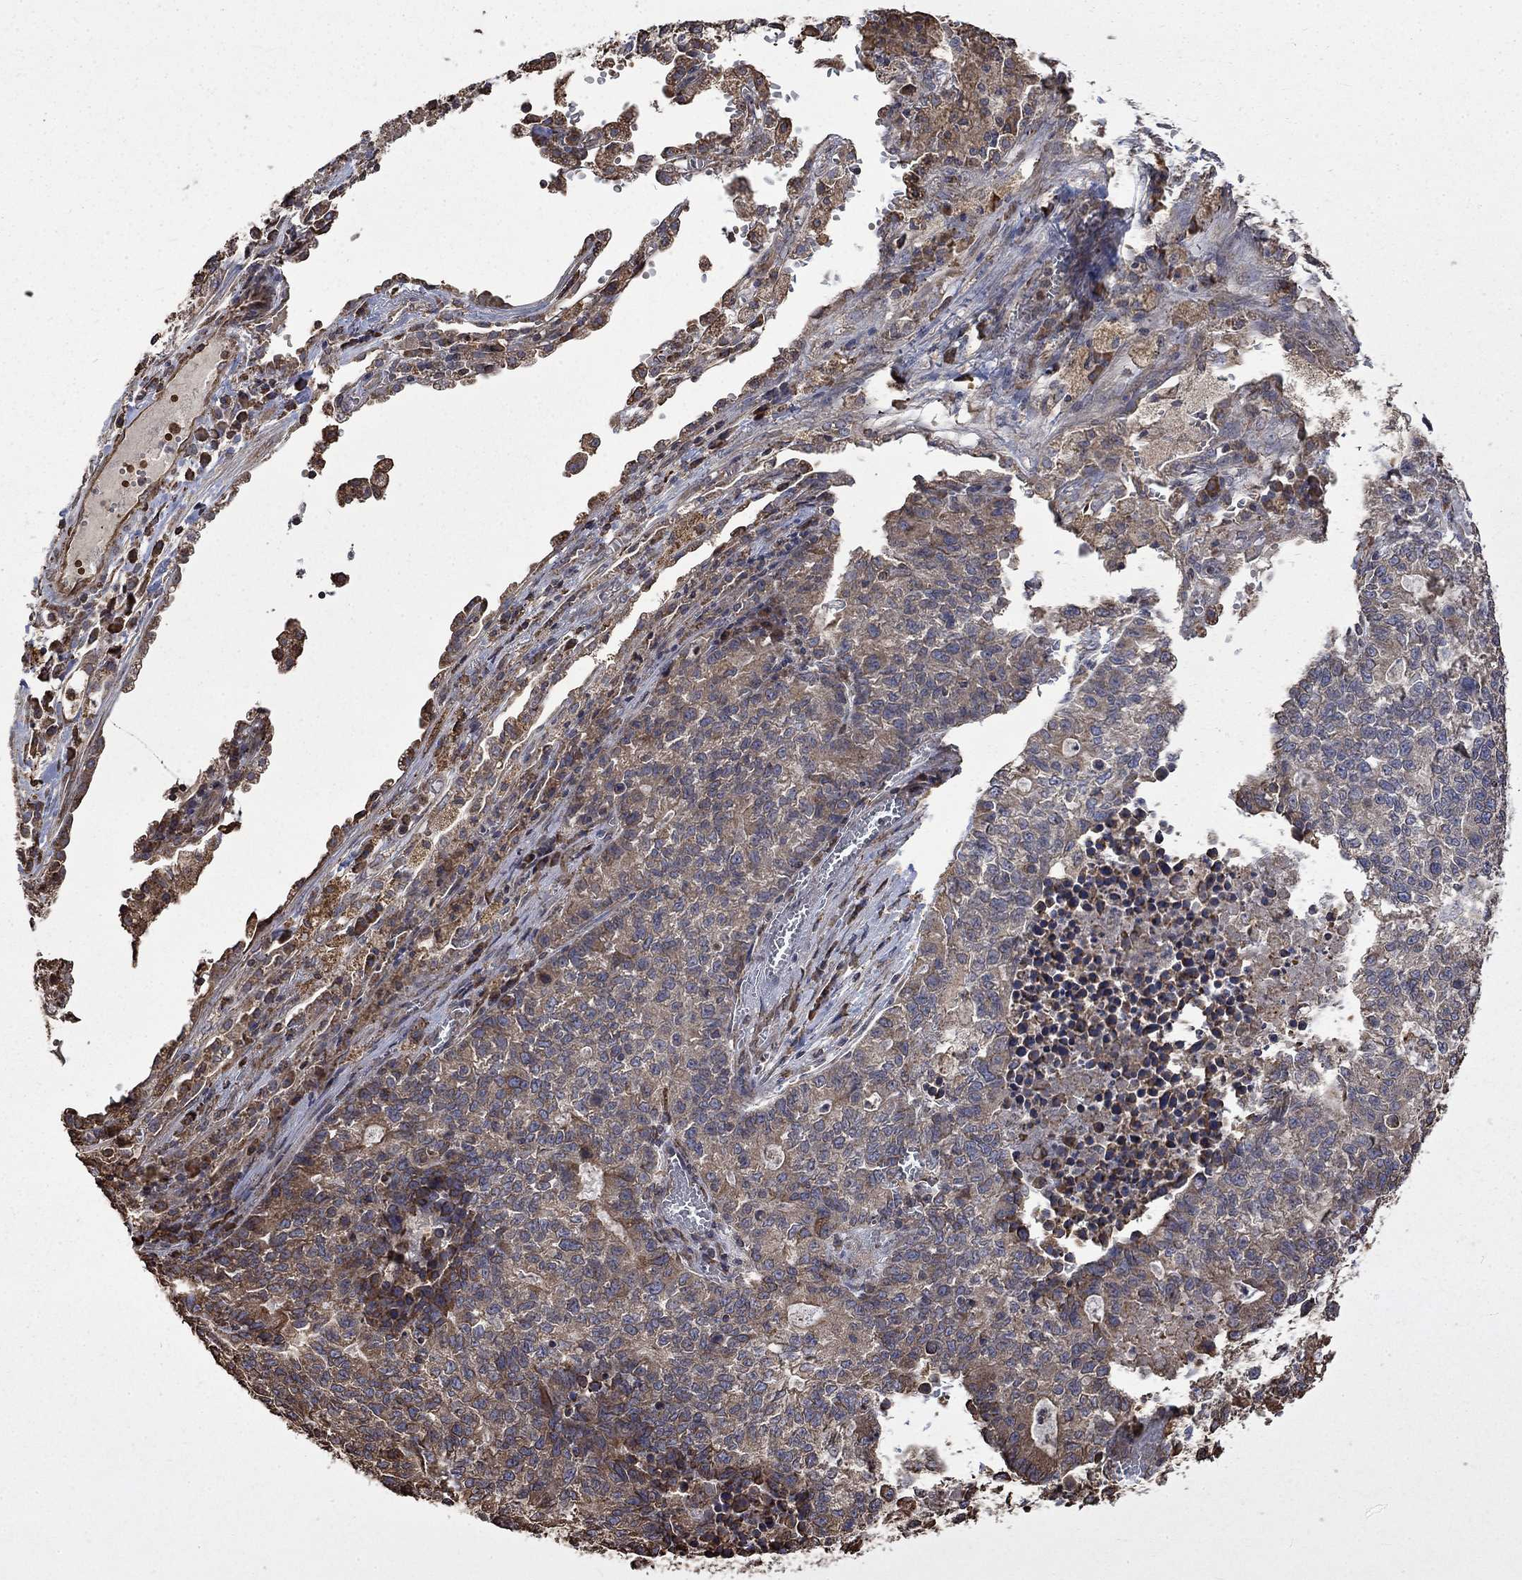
{"staining": {"intensity": "weak", "quantity": "25%-75%", "location": "cytoplasmic/membranous"}, "tissue": "lung cancer", "cell_type": "Tumor cells", "image_type": "cancer", "snomed": [{"axis": "morphology", "description": "Adenocarcinoma, NOS"}, {"axis": "topography", "description": "Lung"}], "caption": "This is a micrograph of immunohistochemistry staining of adenocarcinoma (lung), which shows weak staining in the cytoplasmic/membranous of tumor cells.", "gene": "ESRRA", "patient": {"sex": "male", "age": 57}}